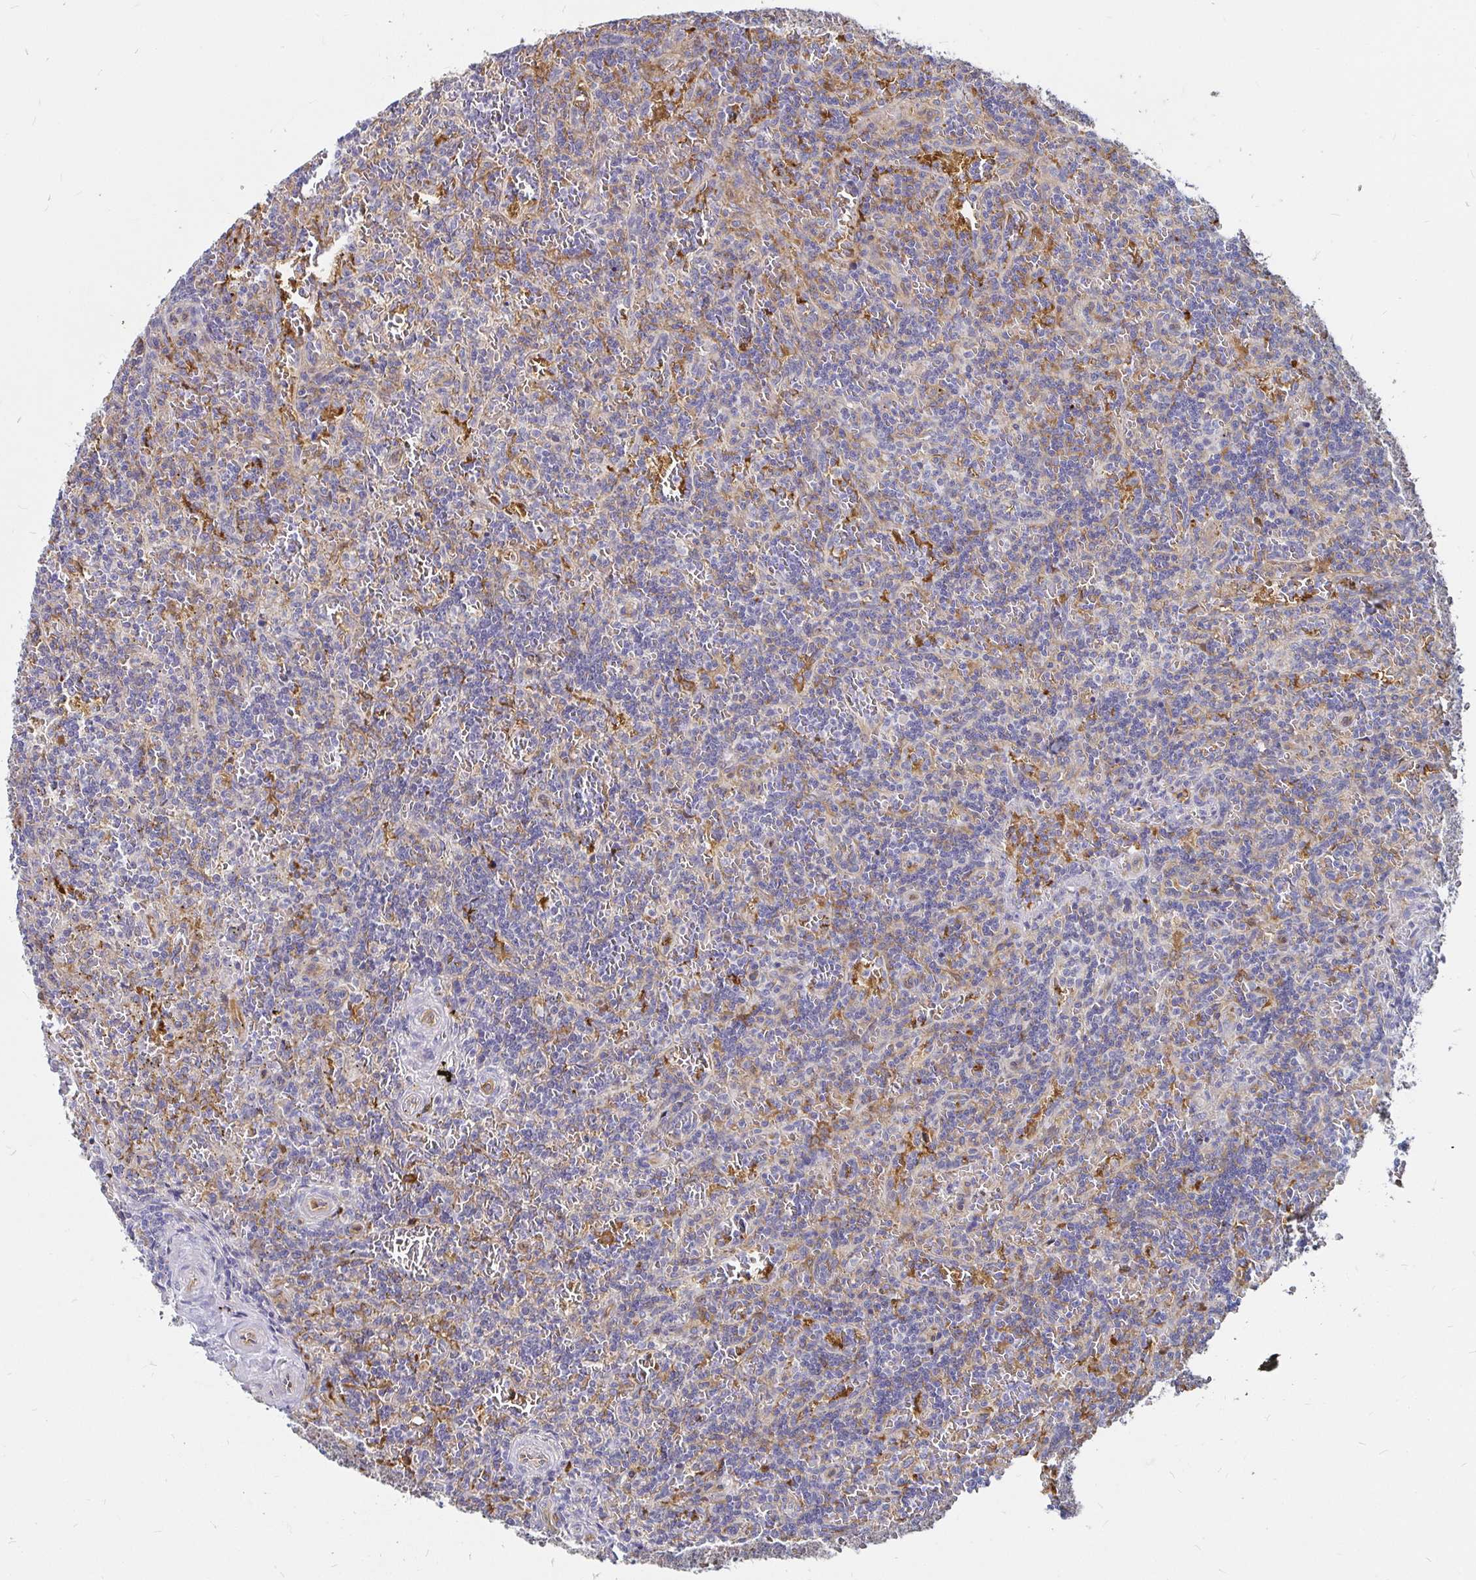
{"staining": {"intensity": "negative", "quantity": "none", "location": "none"}, "tissue": "lymphoma", "cell_type": "Tumor cells", "image_type": "cancer", "snomed": [{"axis": "morphology", "description": "Malignant lymphoma, non-Hodgkin's type, Low grade"}, {"axis": "topography", "description": "Spleen"}], "caption": "A photomicrograph of human malignant lymphoma, non-Hodgkin's type (low-grade) is negative for staining in tumor cells.", "gene": "CCDC85A", "patient": {"sex": "male", "age": 73}}